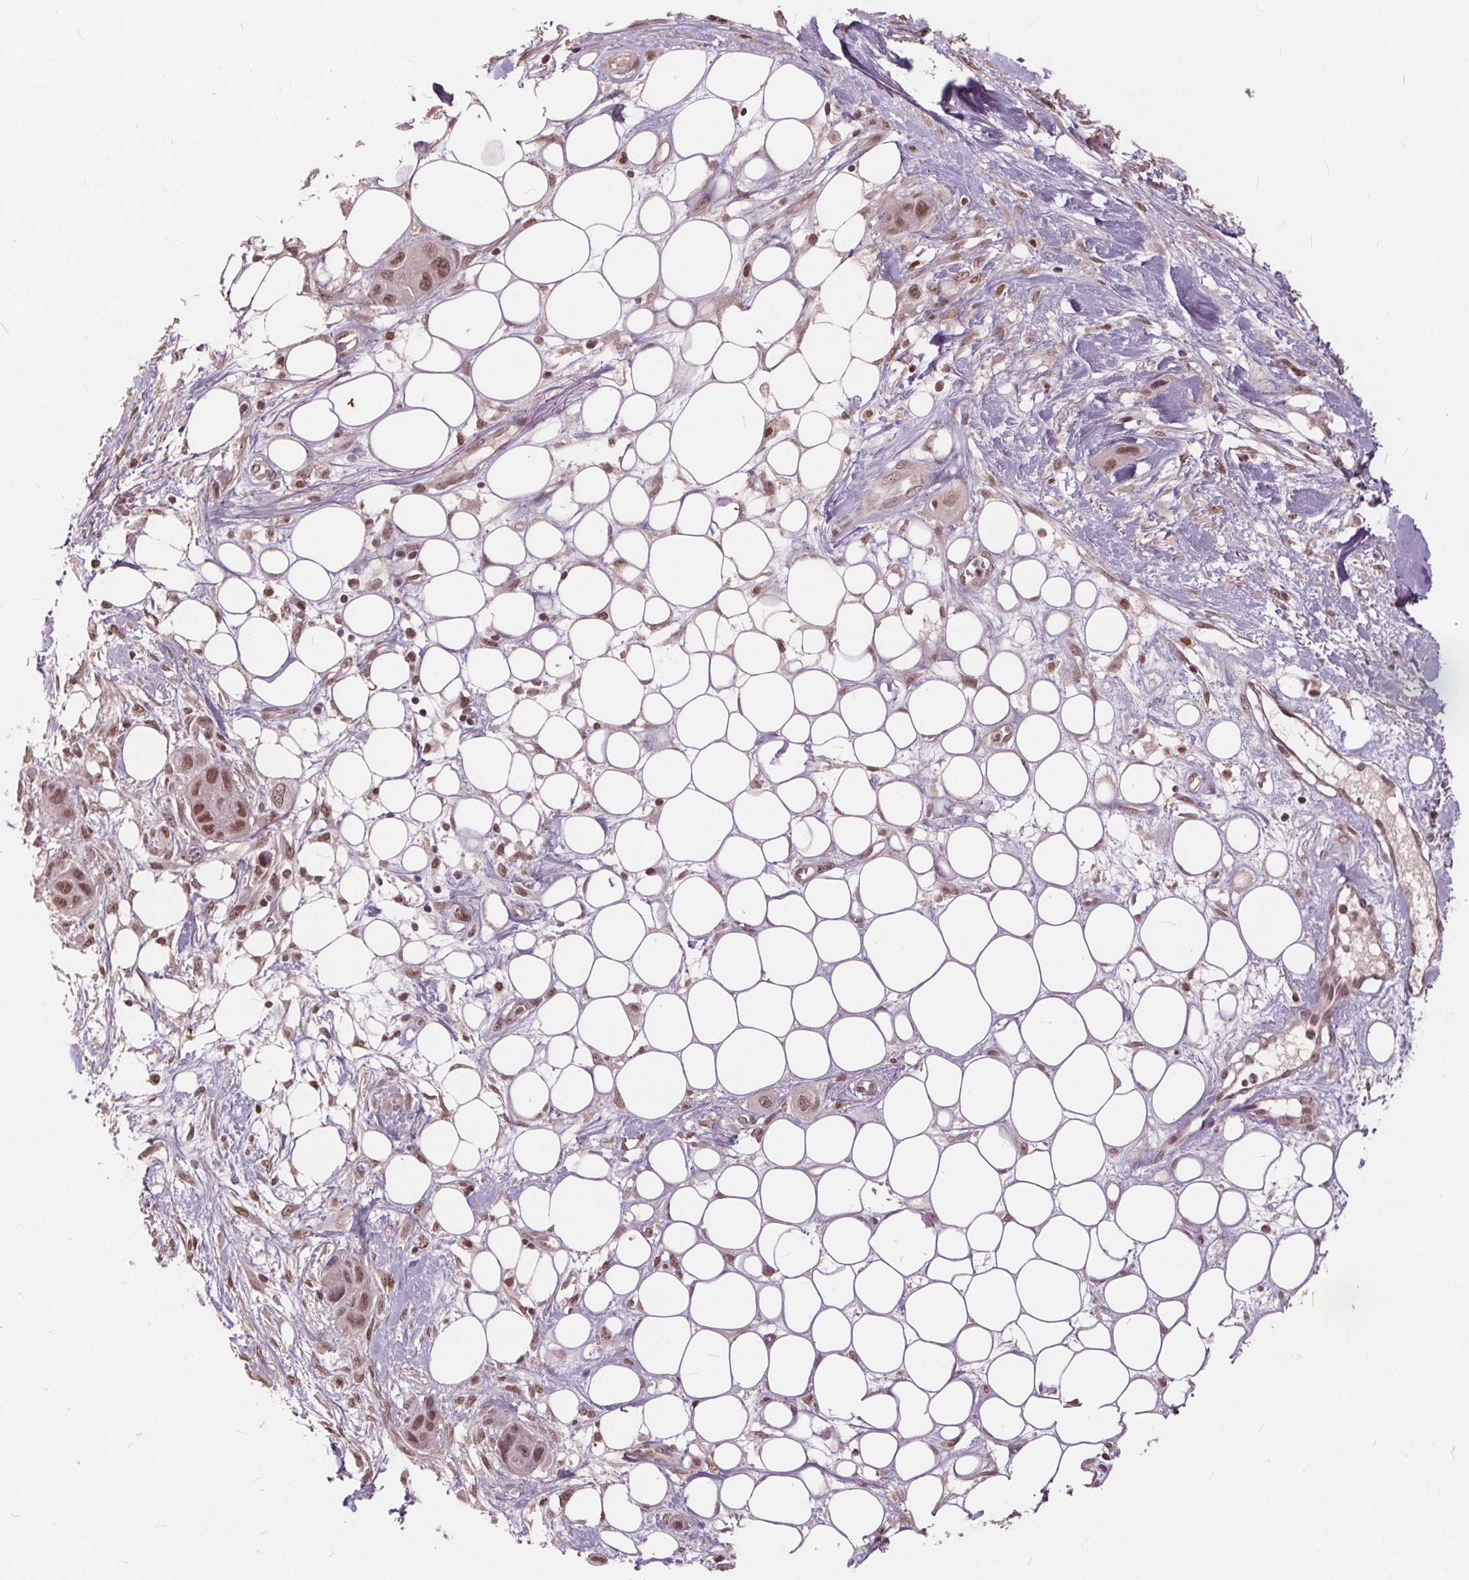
{"staining": {"intensity": "moderate", "quantity": ">75%", "location": "nuclear"}, "tissue": "skin cancer", "cell_type": "Tumor cells", "image_type": "cancer", "snomed": [{"axis": "morphology", "description": "Squamous cell carcinoma, NOS"}, {"axis": "topography", "description": "Skin"}], "caption": "DAB immunohistochemical staining of skin cancer reveals moderate nuclear protein expression in about >75% of tumor cells.", "gene": "DNMT3B", "patient": {"sex": "male", "age": 79}}